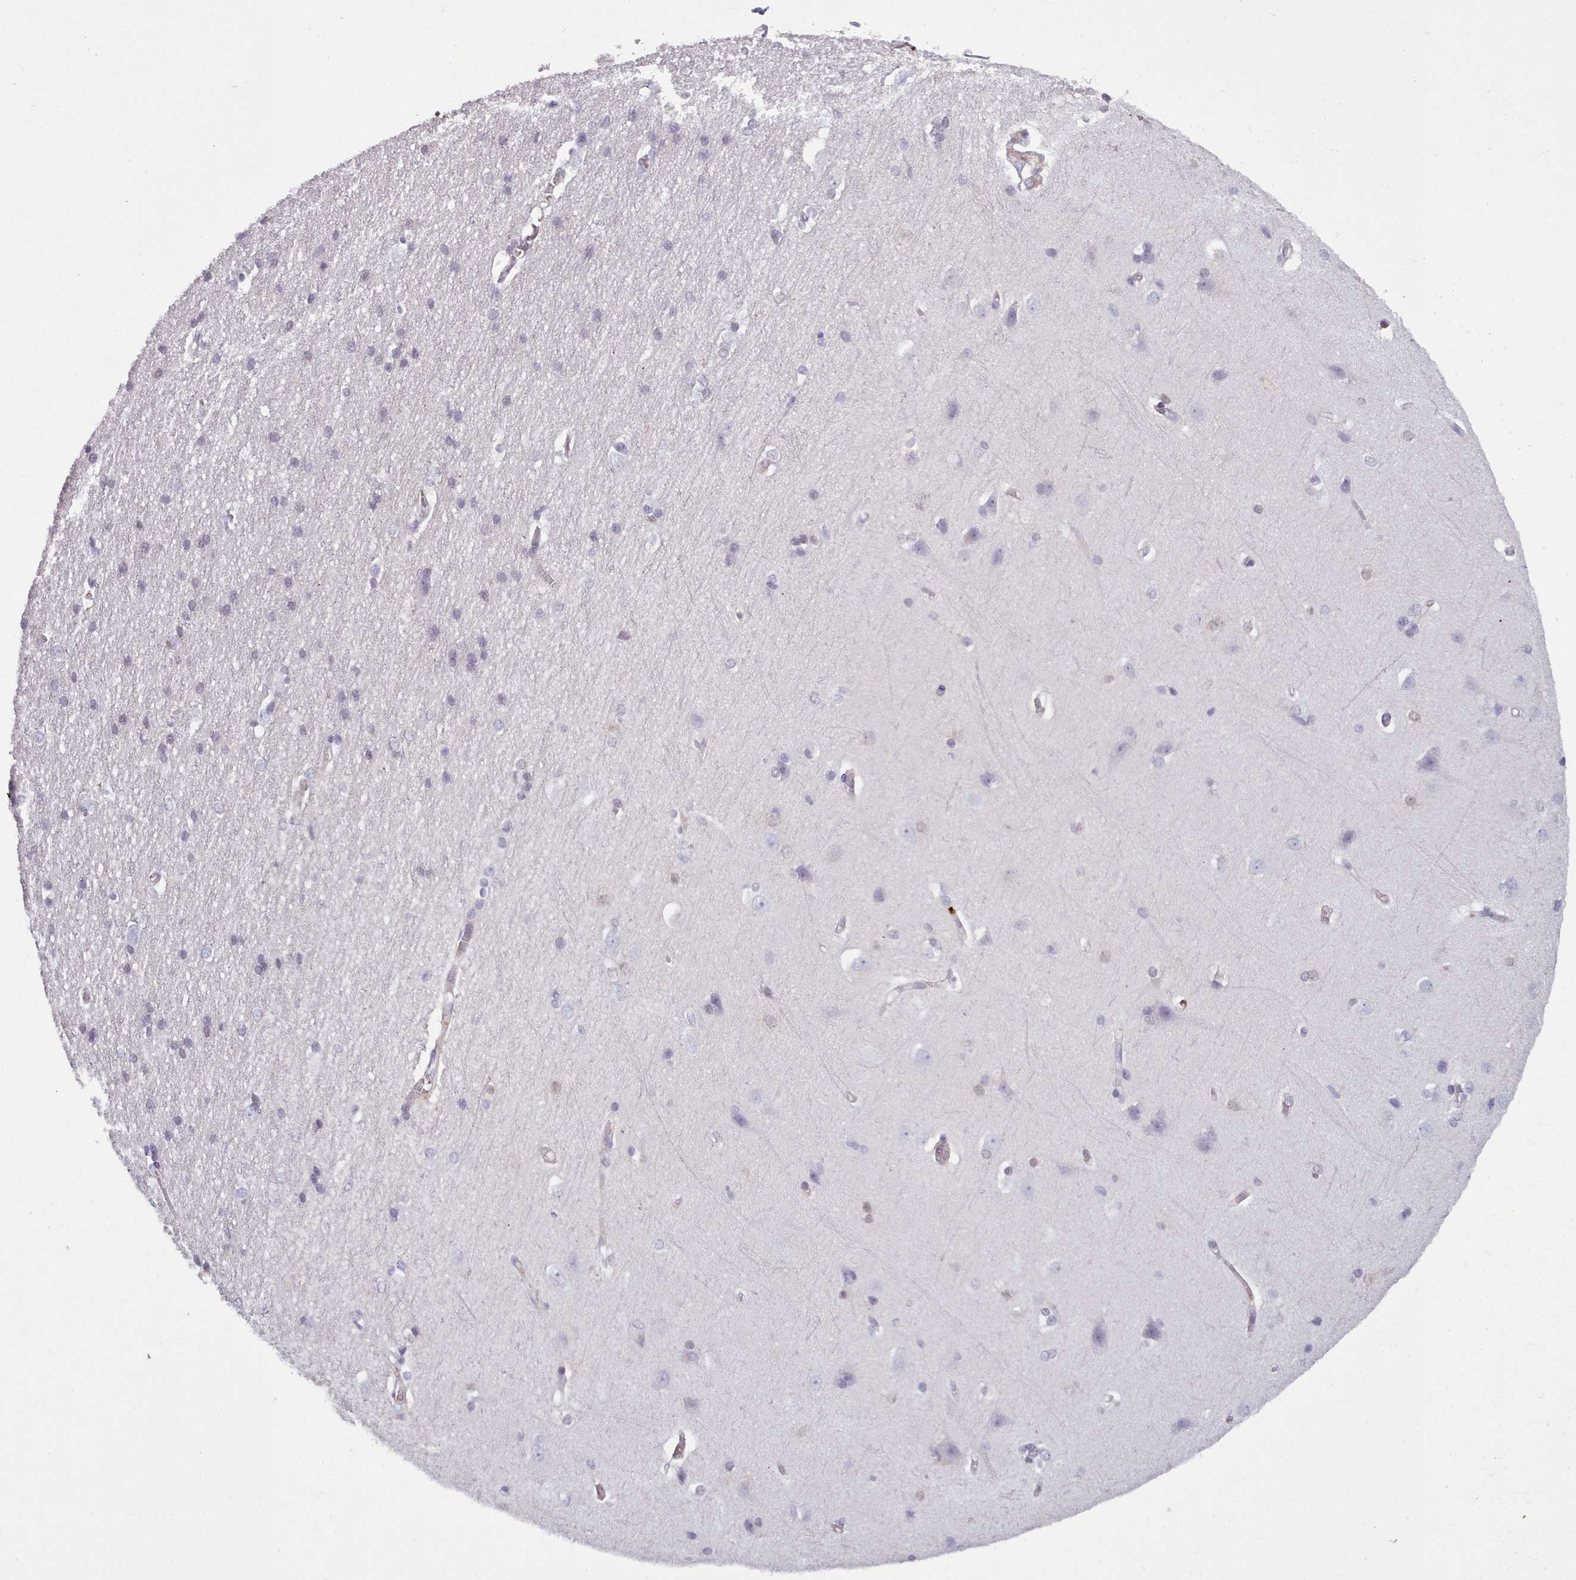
{"staining": {"intensity": "negative", "quantity": "none", "location": "none"}, "tissue": "cerebral cortex", "cell_type": "Endothelial cells", "image_type": "normal", "snomed": [{"axis": "morphology", "description": "Normal tissue, NOS"}, {"axis": "topography", "description": "Cerebral cortex"}], "caption": "Immunohistochemical staining of unremarkable cerebral cortex displays no significant positivity in endothelial cells.", "gene": "NDST2", "patient": {"sex": "male", "age": 37}}